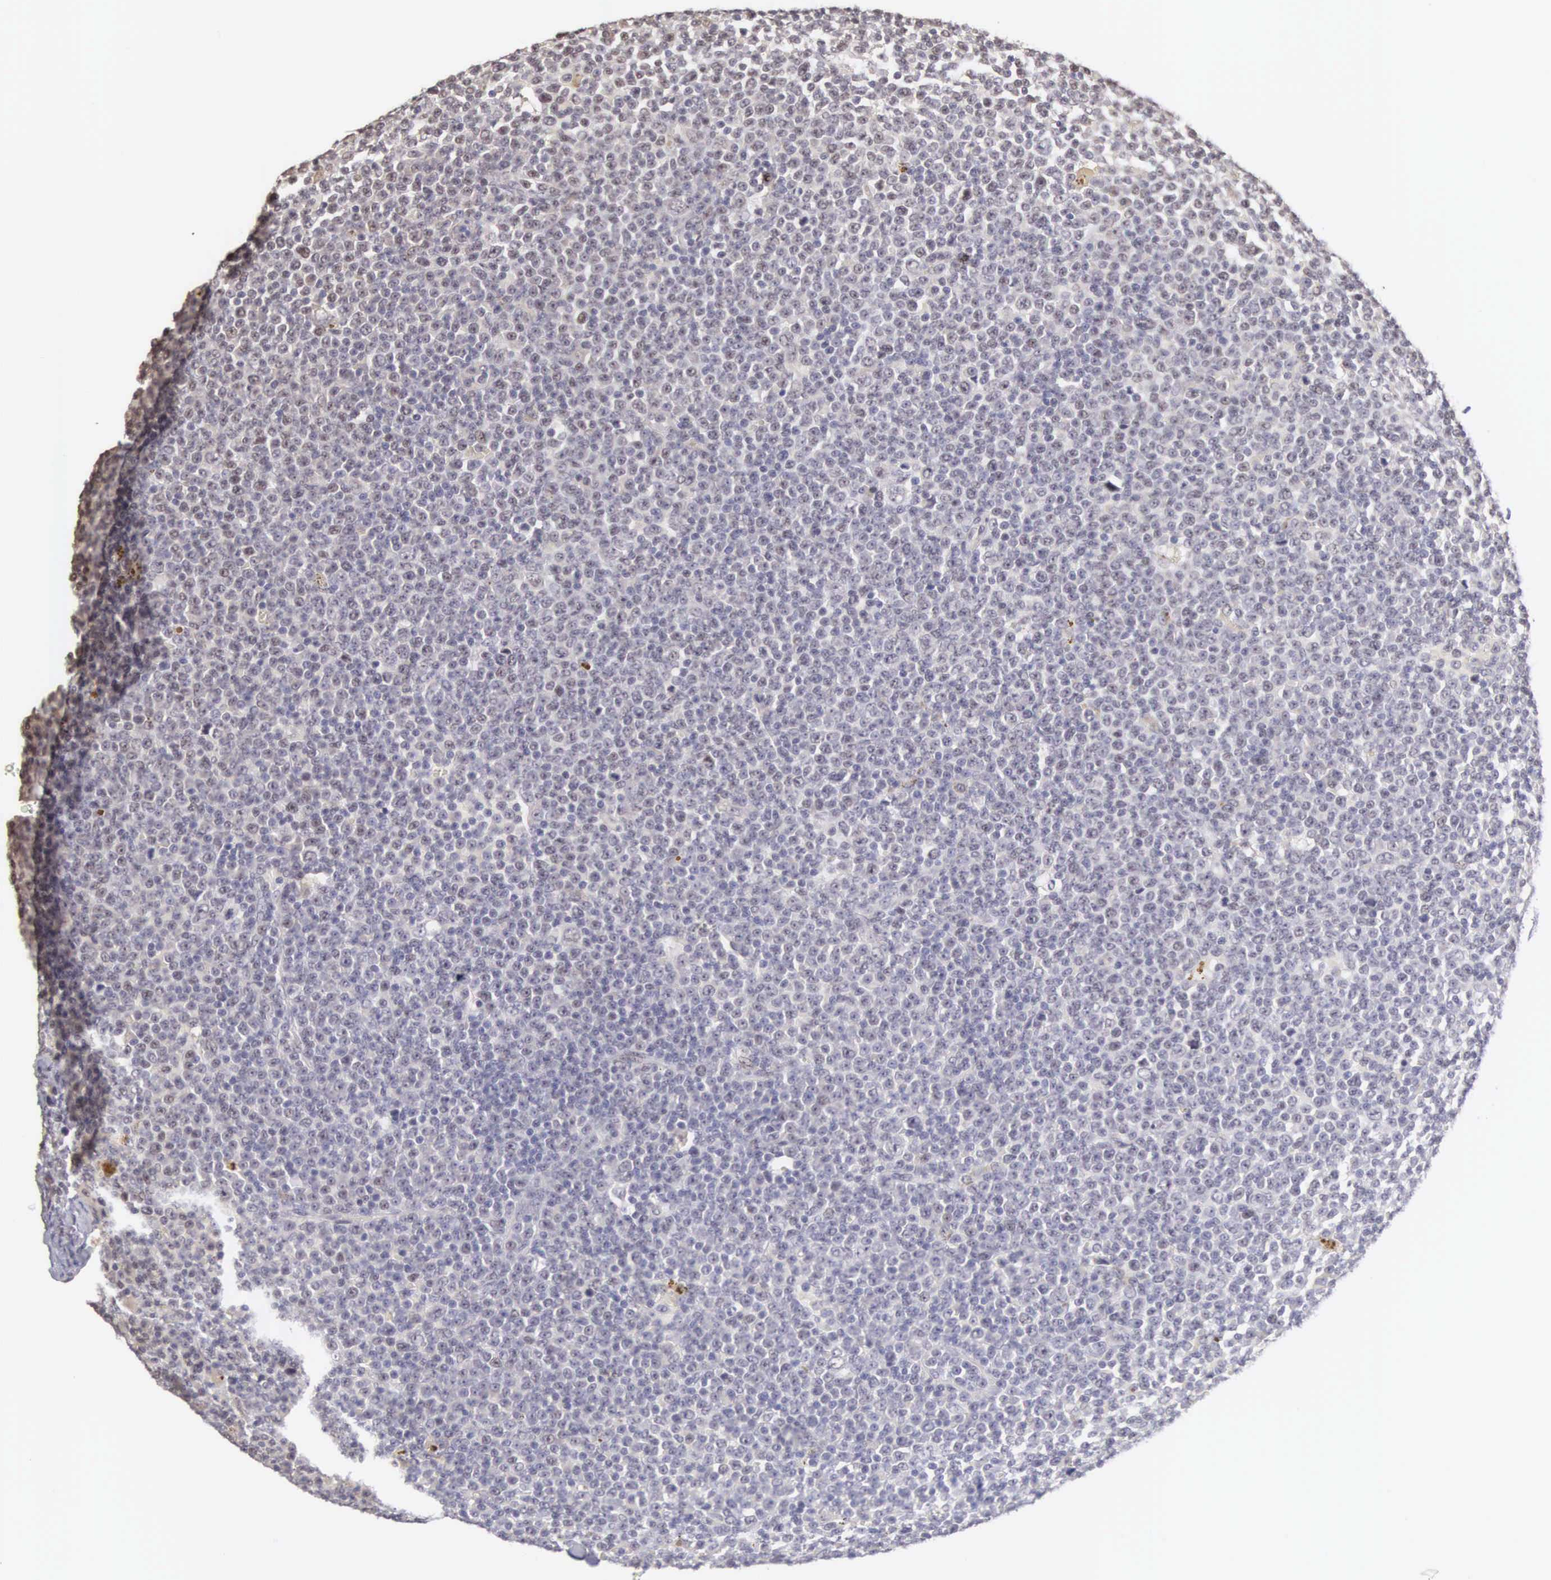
{"staining": {"intensity": "moderate", "quantity": "<25%", "location": "nuclear"}, "tissue": "lymphoma", "cell_type": "Tumor cells", "image_type": "cancer", "snomed": [{"axis": "morphology", "description": "Malignant lymphoma, non-Hodgkin's type, Low grade"}, {"axis": "topography", "description": "Lymph node"}], "caption": "Tumor cells reveal low levels of moderate nuclear expression in approximately <25% of cells in human lymphoma. (Stains: DAB in brown, nuclei in blue, Microscopy: brightfield microscopy at high magnification).", "gene": "HMGXB4", "patient": {"sex": "male", "age": 50}}